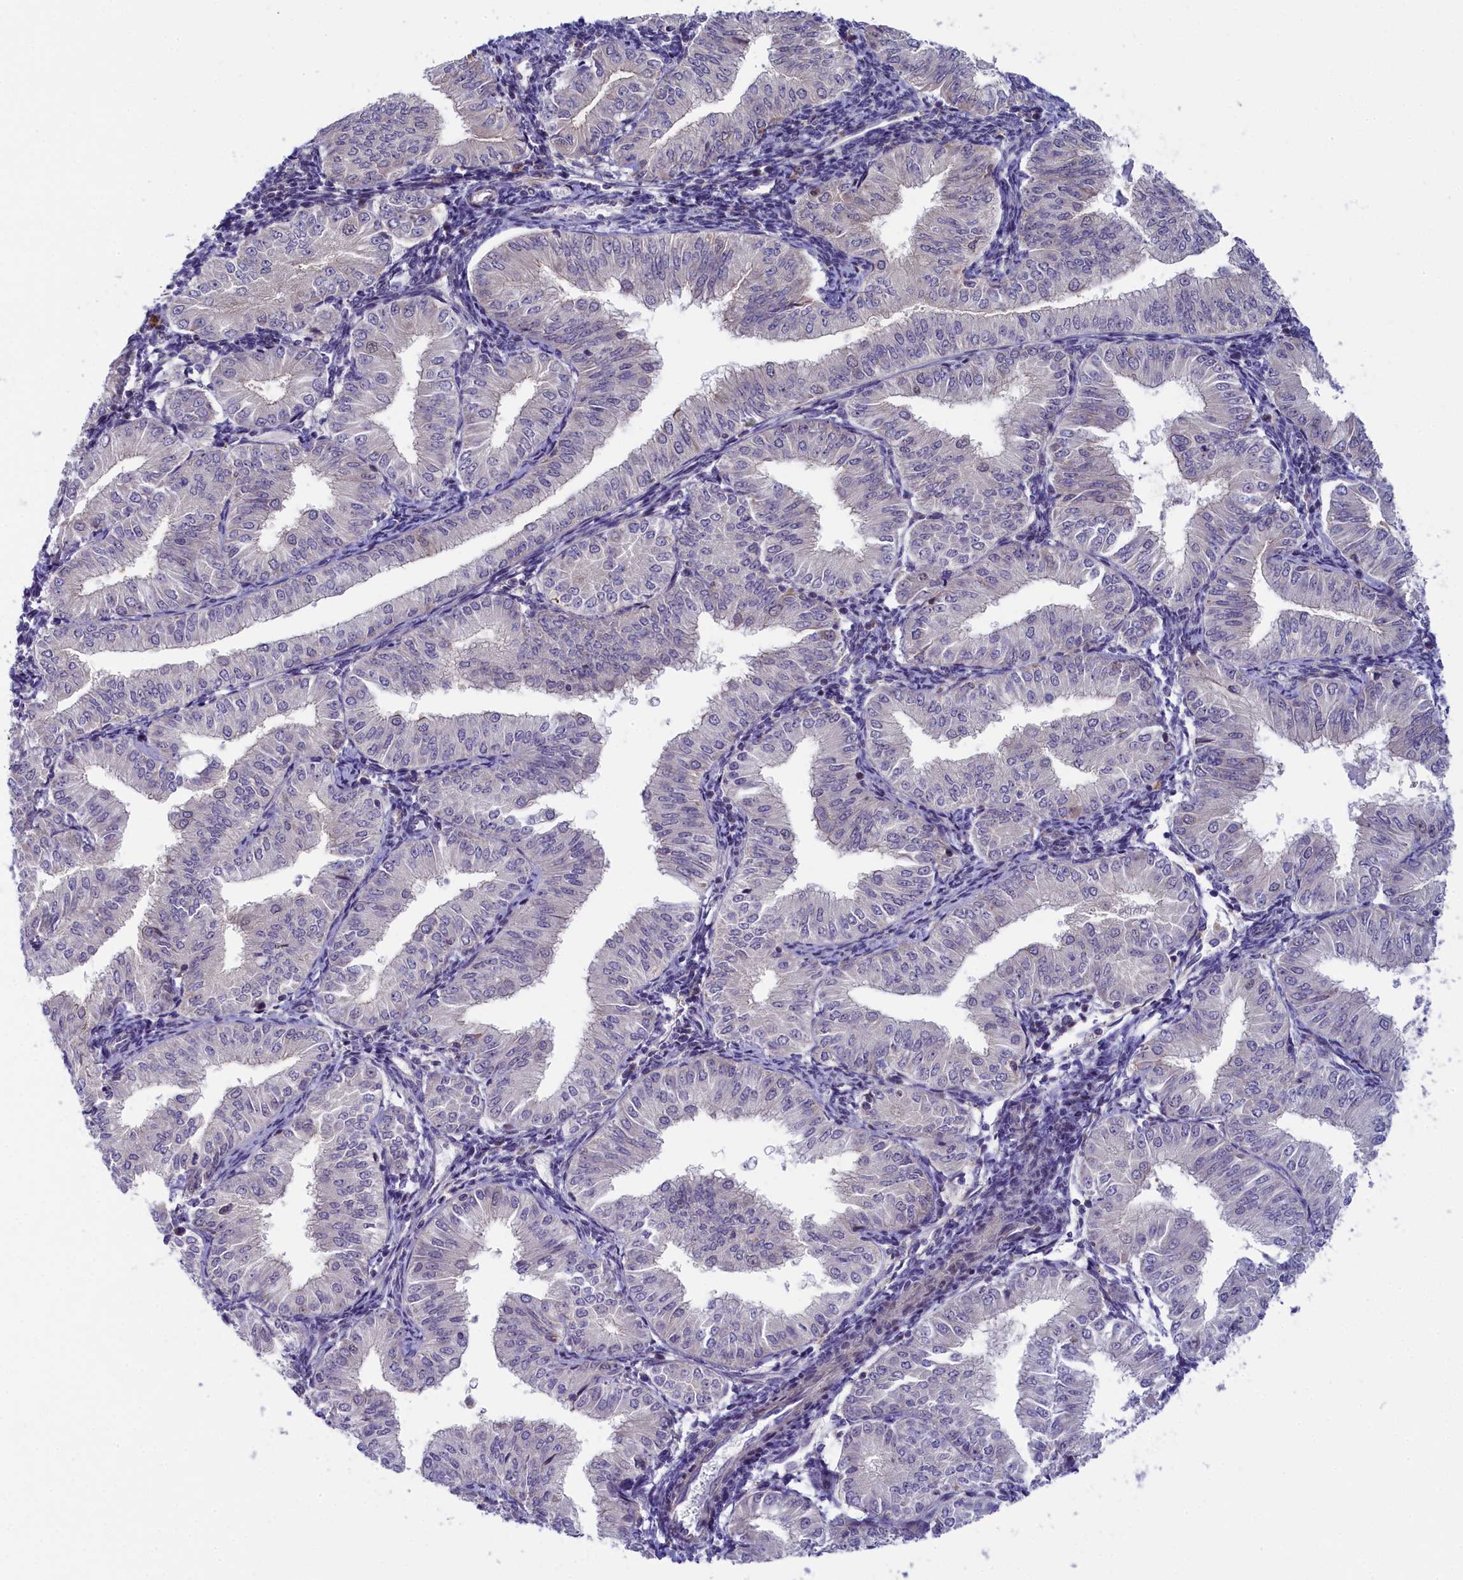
{"staining": {"intensity": "negative", "quantity": "none", "location": "none"}, "tissue": "endometrial cancer", "cell_type": "Tumor cells", "image_type": "cancer", "snomed": [{"axis": "morphology", "description": "Normal tissue, NOS"}, {"axis": "morphology", "description": "Adenocarcinoma, NOS"}, {"axis": "topography", "description": "Endometrium"}], "caption": "Immunohistochemistry (IHC) photomicrograph of endometrial cancer (adenocarcinoma) stained for a protein (brown), which demonstrates no expression in tumor cells.", "gene": "CCL23", "patient": {"sex": "female", "age": 53}}